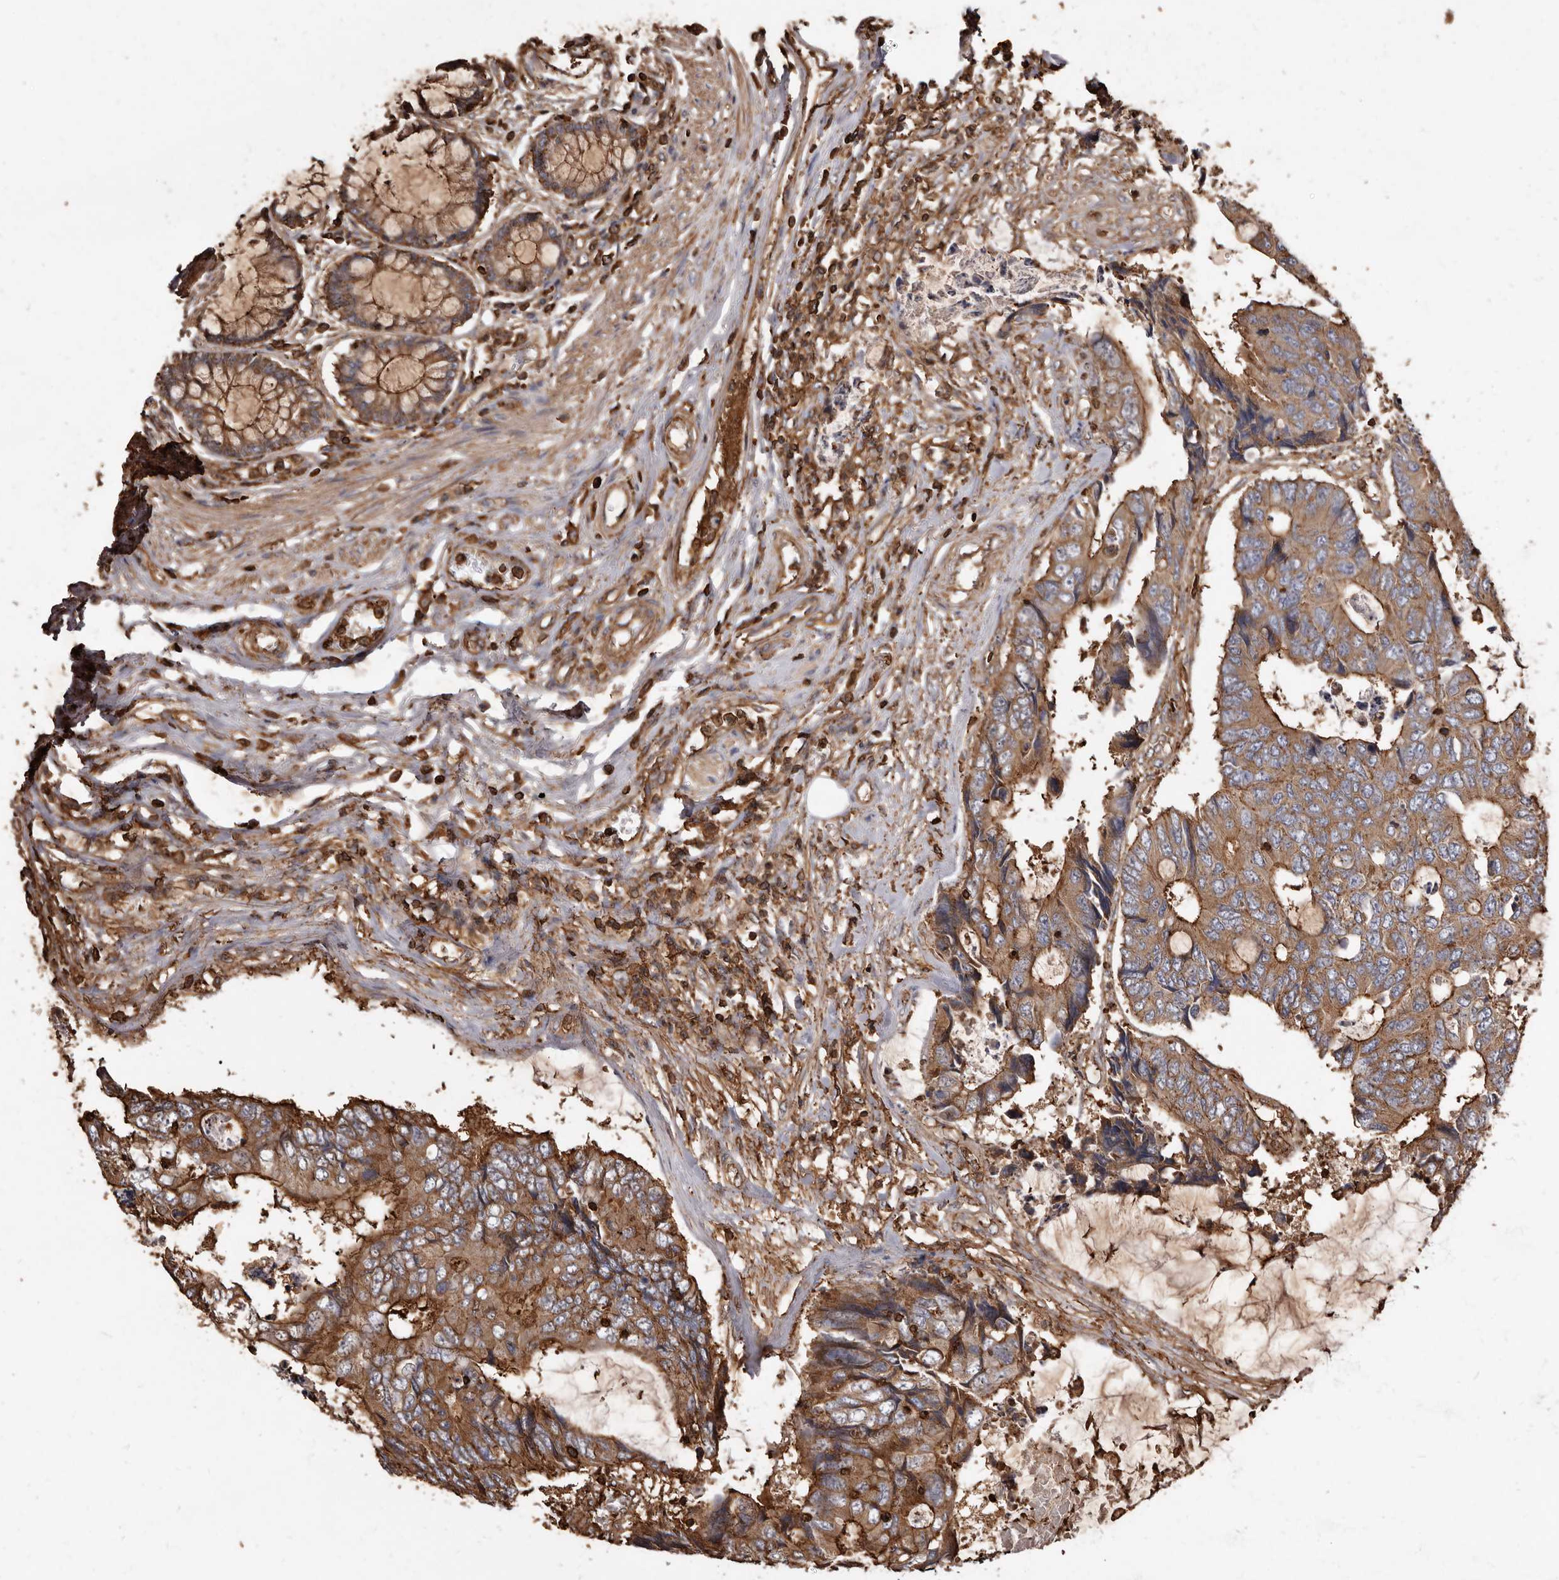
{"staining": {"intensity": "strong", "quantity": ">75%", "location": "cytoplasmic/membranous"}, "tissue": "colorectal cancer", "cell_type": "Tumor cells", "image_type": "cancer", "snomed": [{"axis": "morphology", "description": "Adenocarcinoma, NOS"}, {"axis": "topography", "description": "Rectum"}], "caption": "A micrograph of human colorectal cancer stained for a protein exhibits strong cytoplasmic/membranous brown staining in tumor cells.", "gene": "COQ8B", "patient": {"sex": "male", "age": 84}}